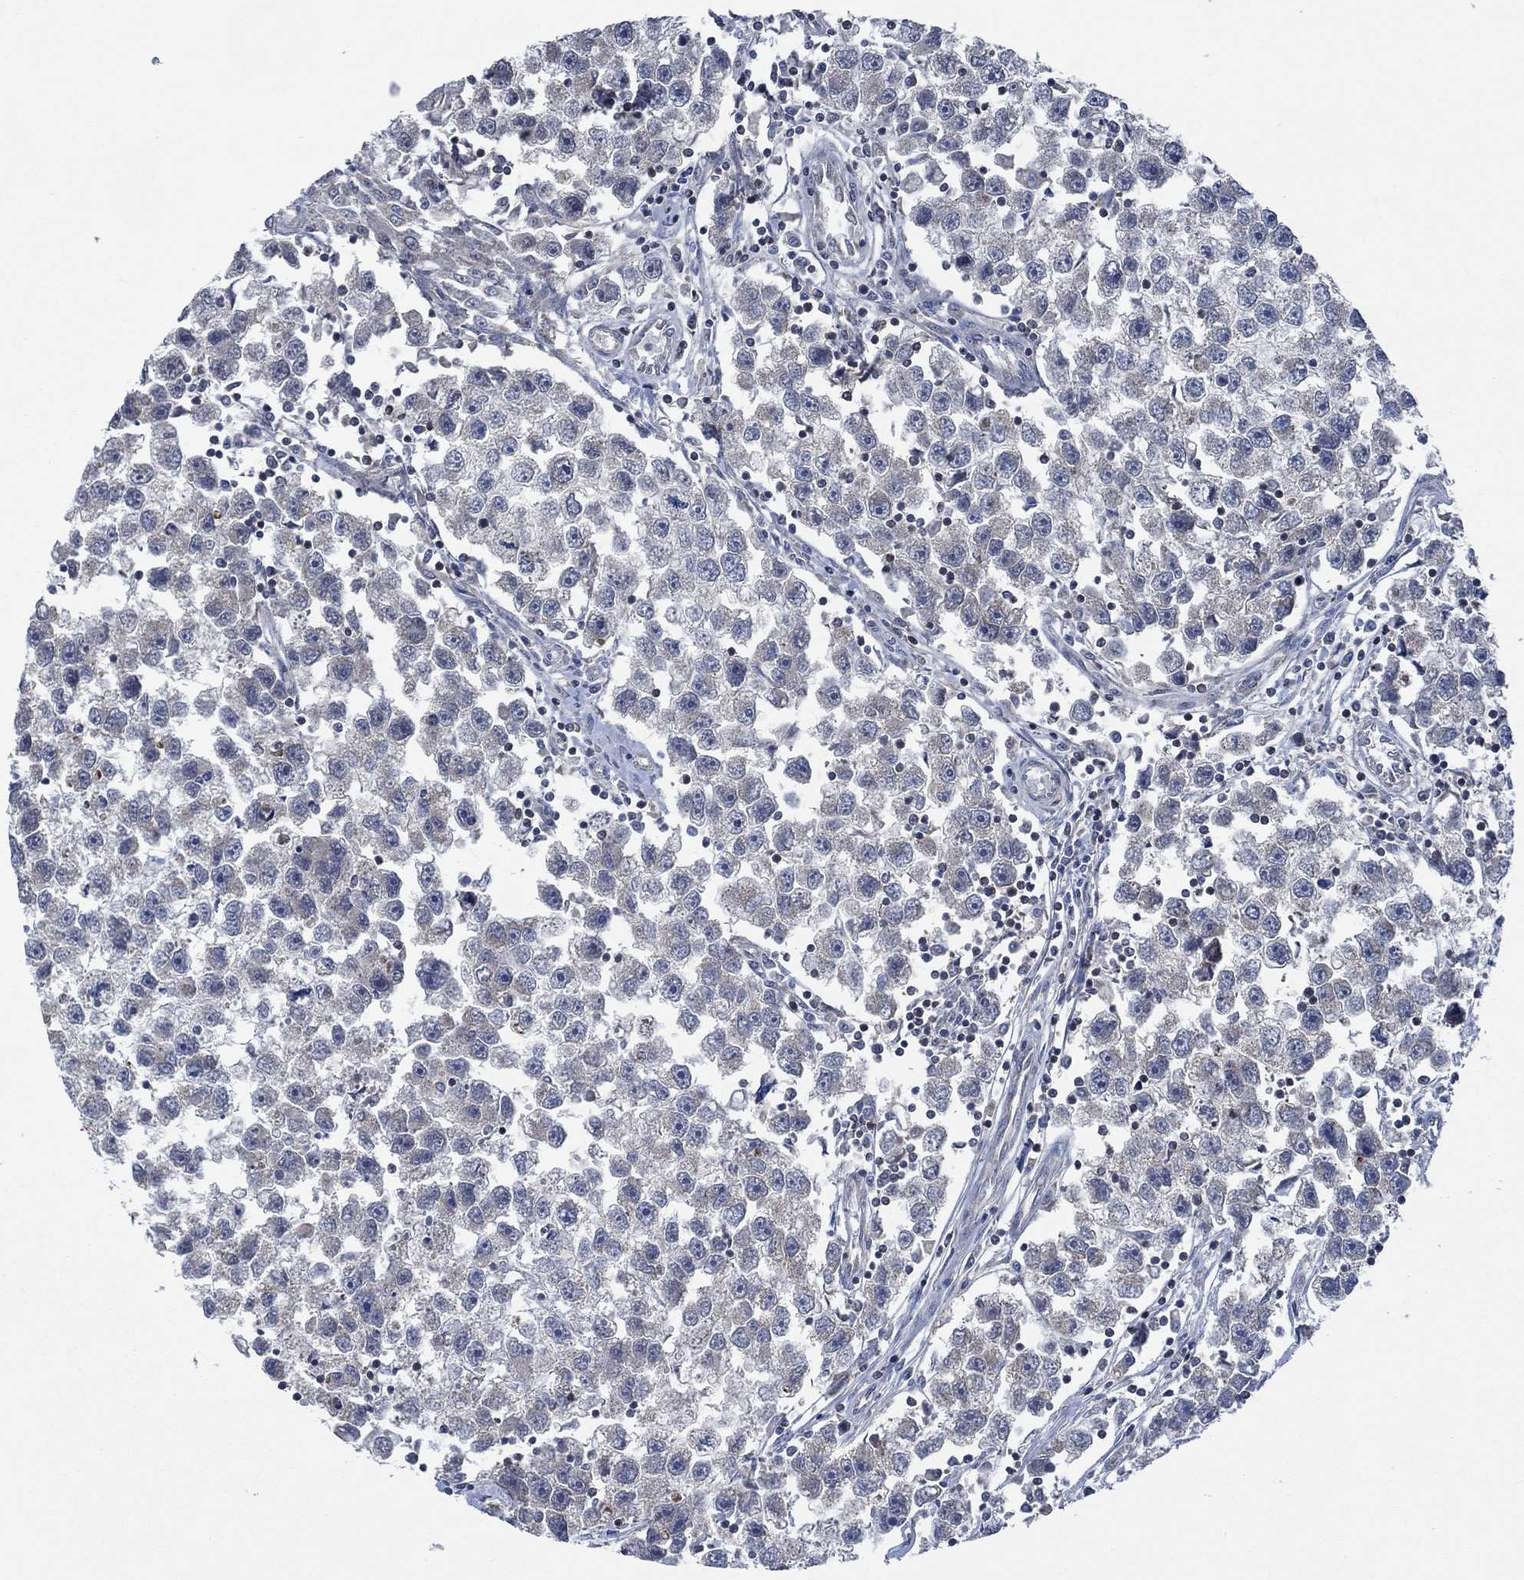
{"staining": {"intensity": "weak", "quantity": "25%-75%", "location": "cytoplasmic/membranous"}, "tissue": "testis cancer", "cell_type": "Tumor cells", "image_type": "cancer", "snomed": [{"axis": "morphology", "description": "Seminoma, NOS"}, {"axis": "topography", "description": "Testis"}], "caption": "There is low levels of weak cytoplasmic/membranous staining in tumor cells of testis cancer (seminoma), as demonstrated by immunohistochemical staining (brown color).", "gene": "STXBP6", "patient": {"sex": "male", "age": 30}}